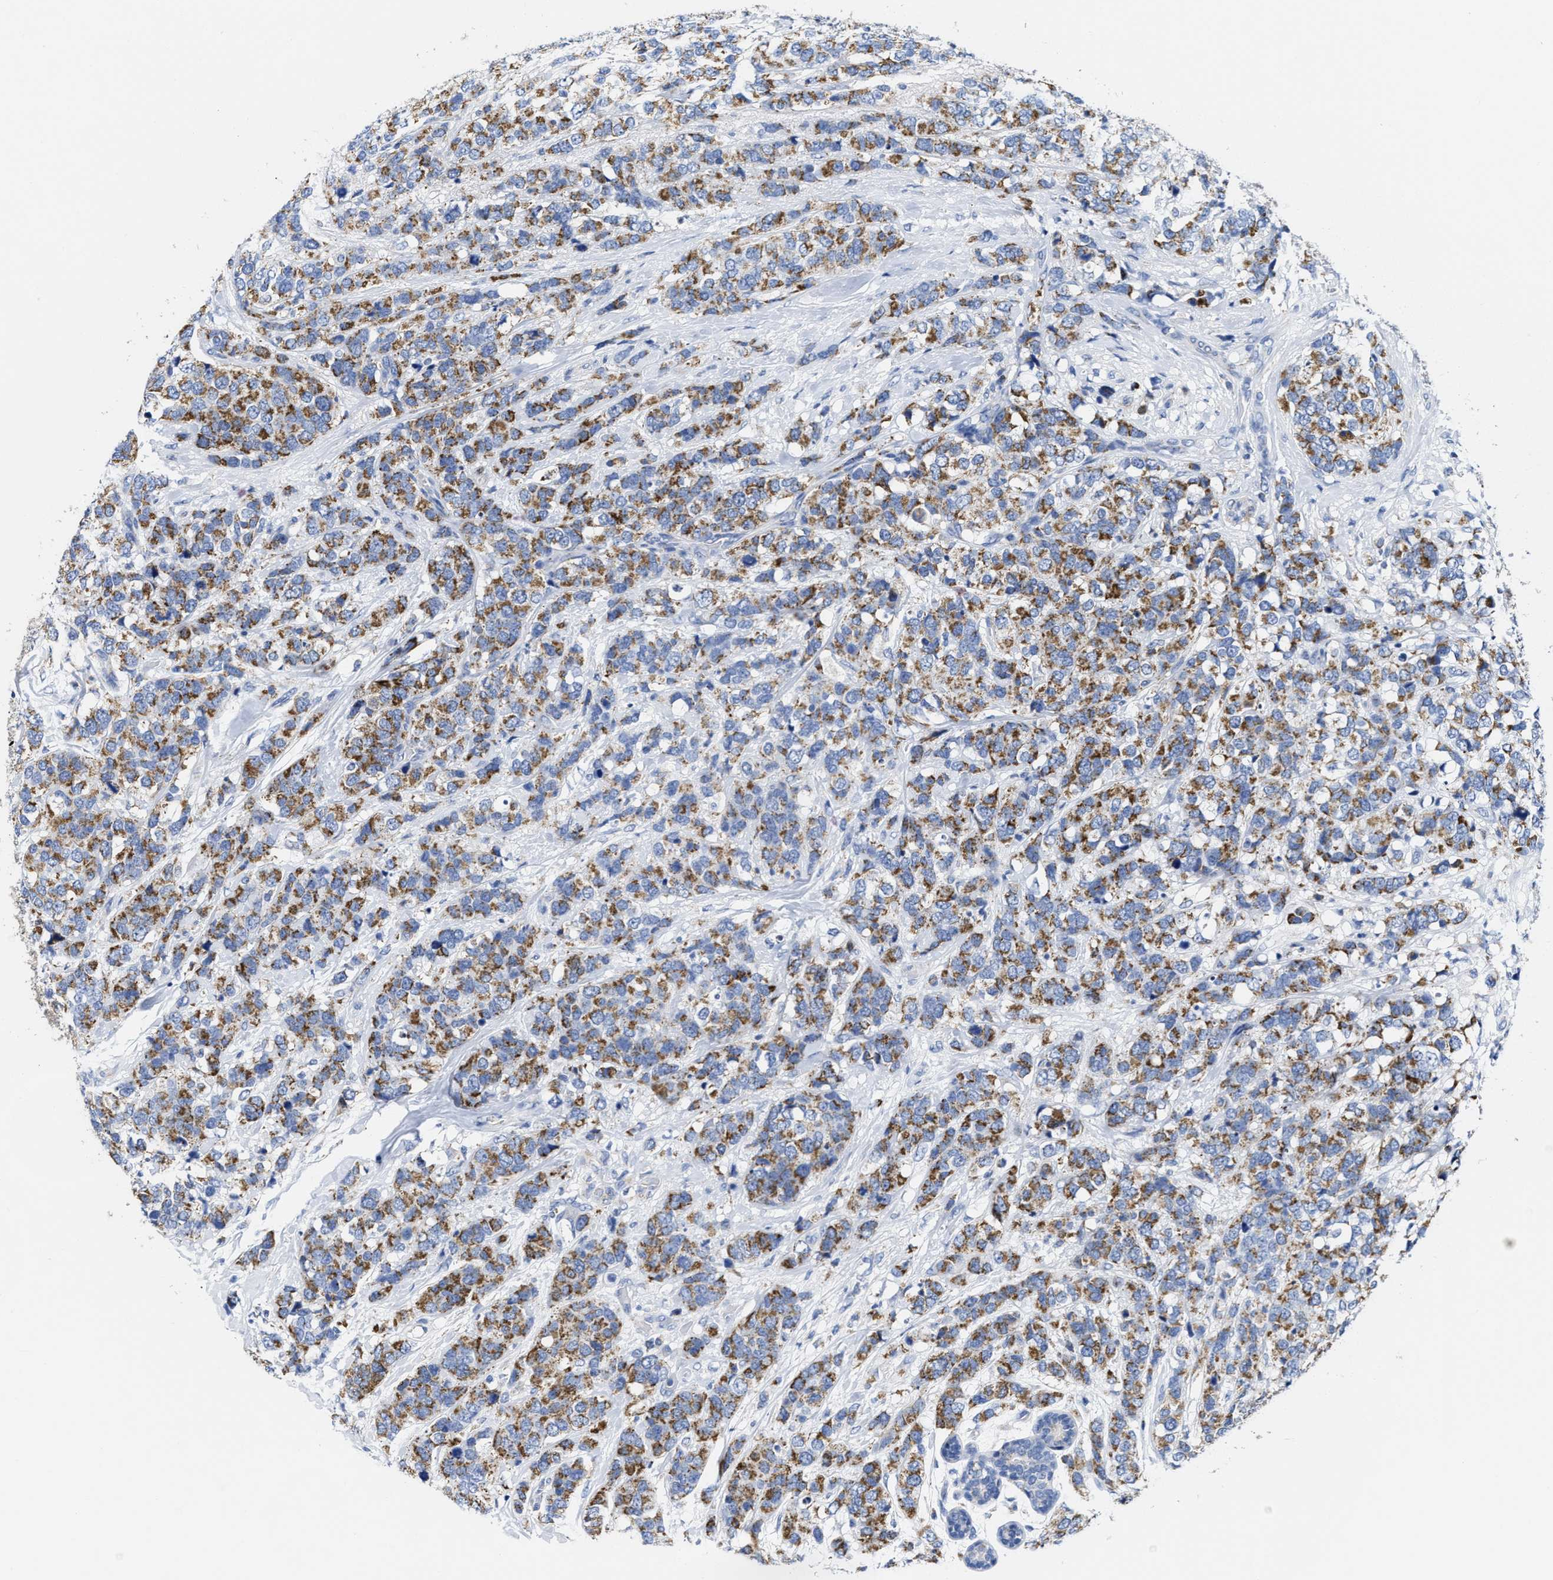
{"staining": {"intensity": "moderate", "quantity": ">75%", "location": "cytoplasmic/membranous"}, "tissue": "breast cancer", "cell_type": "Tumor cells", "image_type": "cancer", "snomed": [{"axis": "morphology", "description": "Lobular carcinoma"}, {"axis": "topography", "description": "Breast"}], "caption": "Immunohistochemistry histopathology image of neoplastic tissue: human breast cancer (lobular carcinoma) stained using IHC demonstrates medium levels of moderate protein expression localized specifically in the cytoplasmic/membranous of tumor cells, appearing as a cytoplasmic/membranous brown color.", "gene": "TBRG4", "patient": {"sex": "female", "age": 59}}